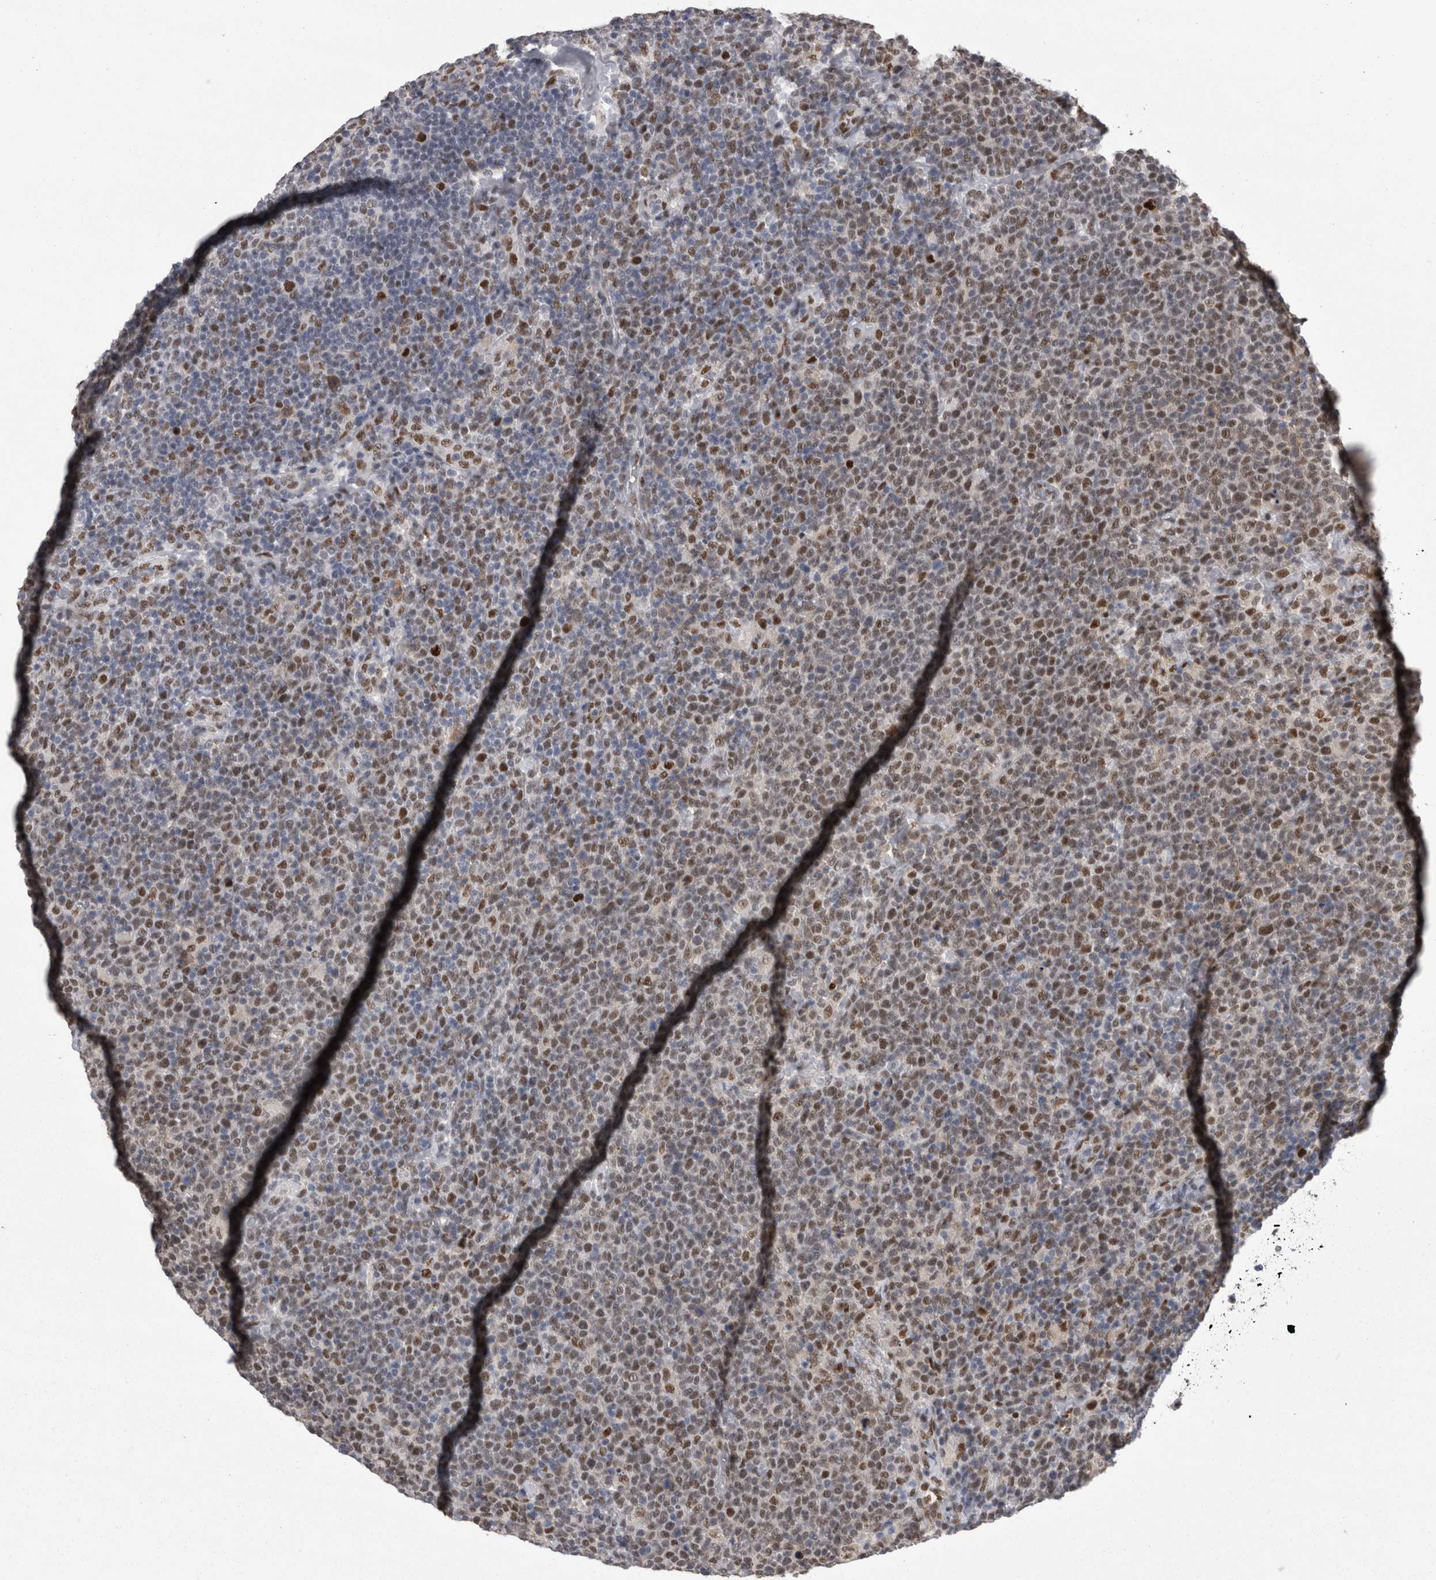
{"staining": {"intensity": "moderate", "quantity": ">75%", "location": "nuclear"}, "tissue": "lymphoma", "cell_type": "Tumor cells", "image_type": "cancer", "snomed": [{"axis": "morphology", "description": "Malignant lymphoma, non-Hodgkin's type, High grade"}, {"axis": "topography", "description": "Lymph node"}], "caption": "A medium amount of moderate nuclear expression is appreciated in about >75% of tumor cells in lymphoma tissue.", "gene": "C1orf54", "patient": {"sex": "male", "age": 61}}